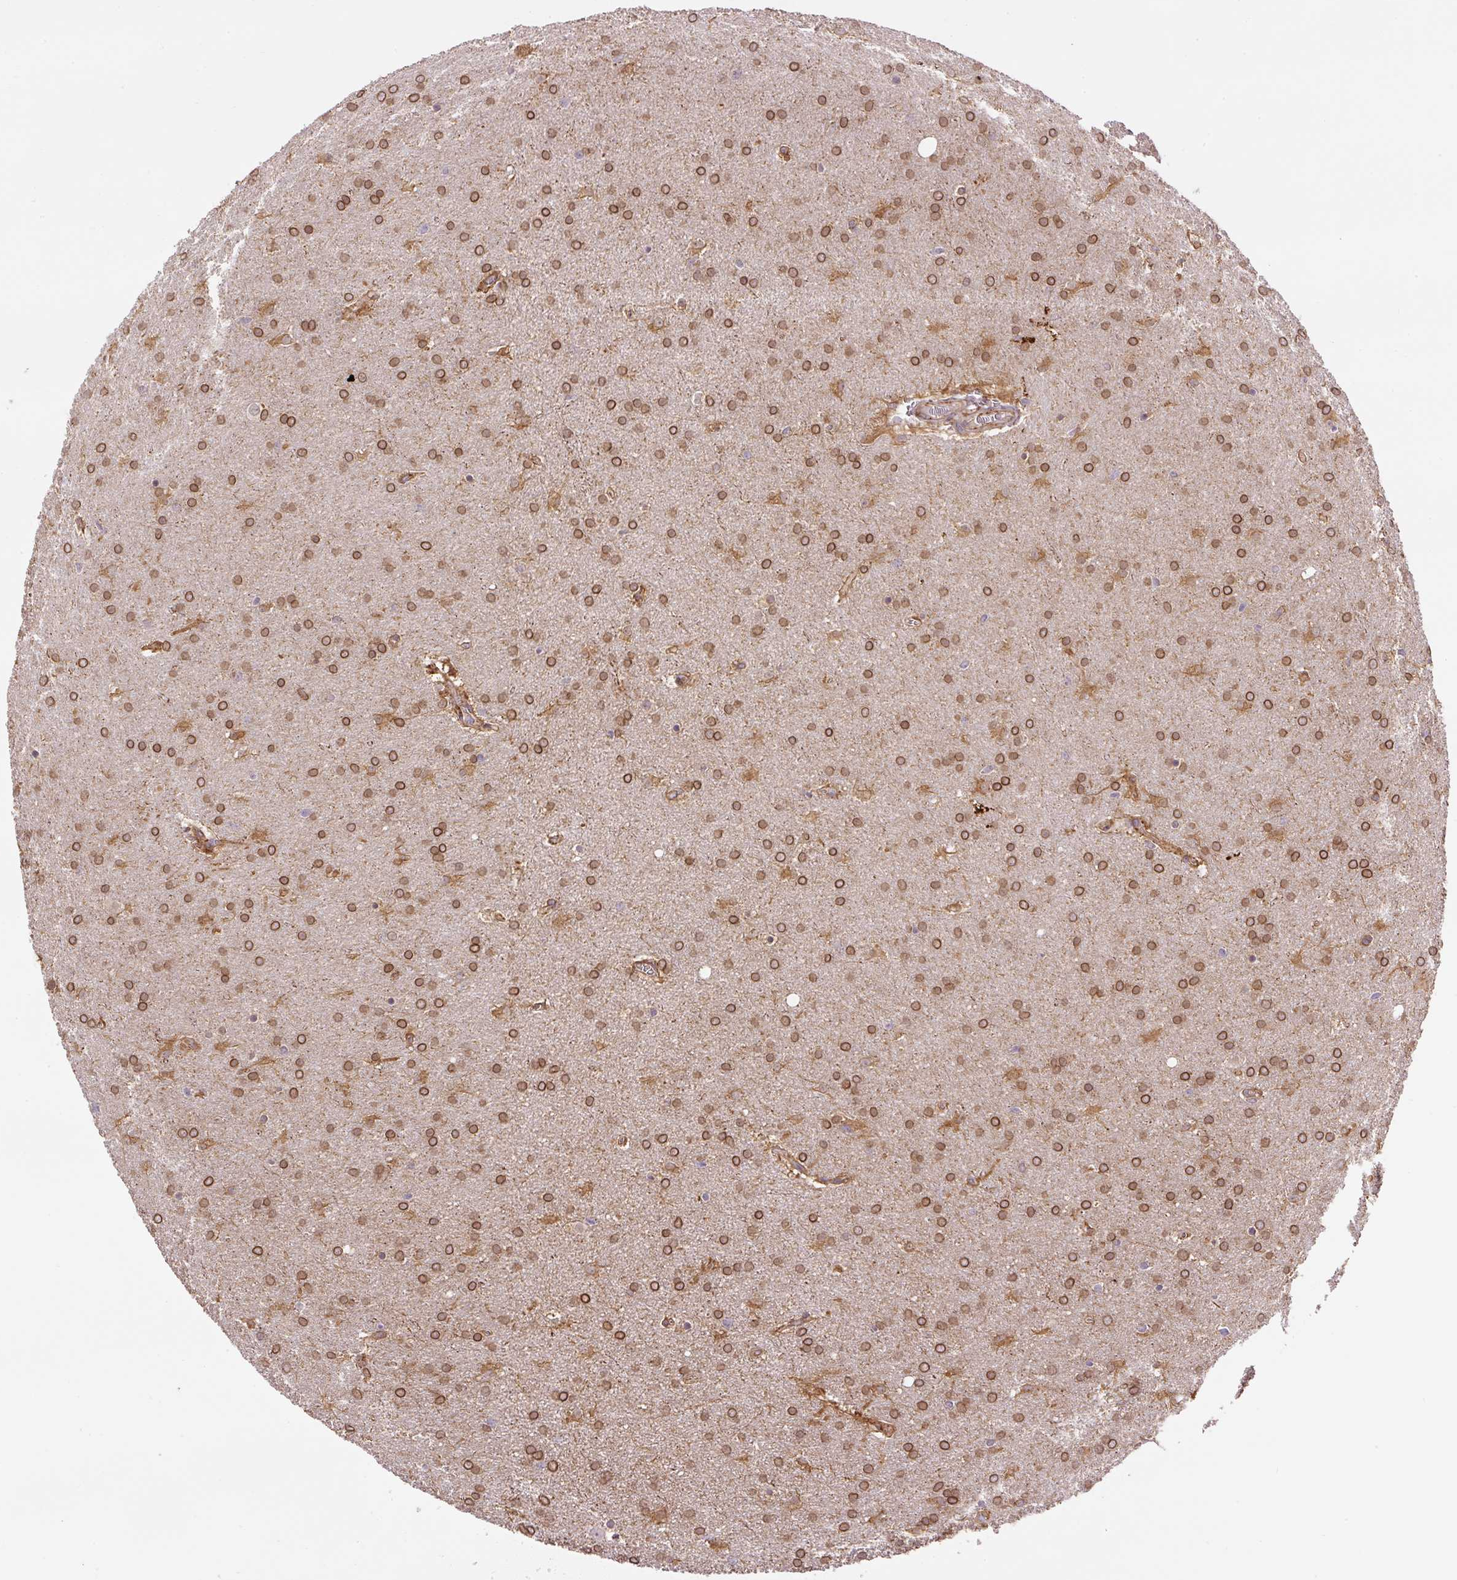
{"staining": {"intensity": "moderate", "quantity": ">75%", "location": "cytoplasmic/membranous,nuclear"}, "tissue": "glioma", "cell_type": "Tumor cells", "image_type": "cancer", "snomed": [{"axis": "morphology", "description": "Glioma, malignant, Low grade"}, {"axis": "topography", "description": "Brain"}], "caption": "IHC of glioma demonstrates medium levels of moderate cytoplasmic/membranous and nuclear positivity in approximately >75% of tumor cells.", "gene": "RNF170", "patient": {"sex": "female", "age": 32}}